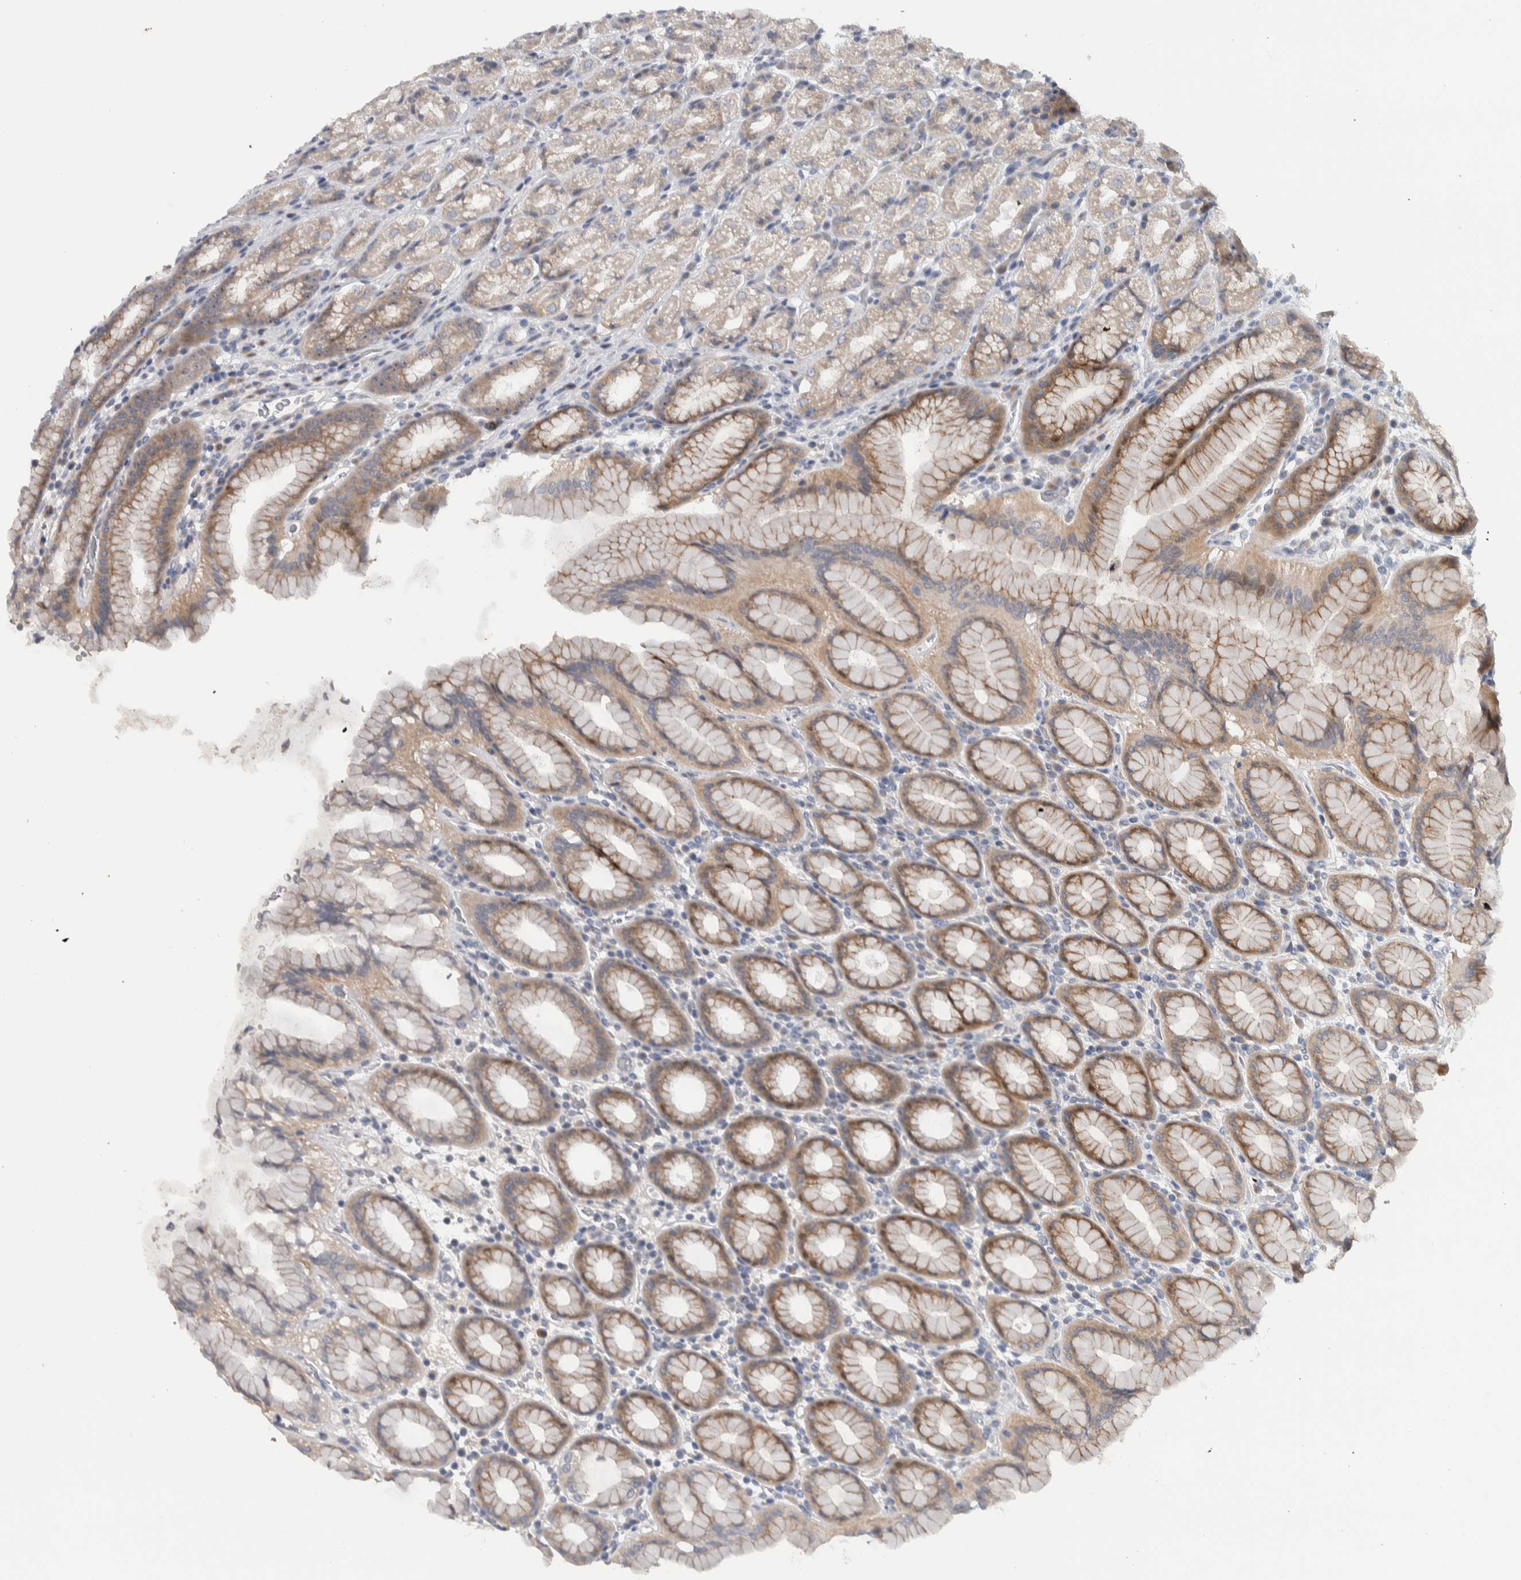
{"staining": {"intensity": "moderate", "quantity": "25%-75%", "location": "cytoplasmic/membranous"}, "tissue": "stomach", "cell_type": "Glandular cells", "image_type": "normal", "snomed": [{"axis": "morphology", "description": "Normal tissue, NOS"}, {"axis": "topography", "description": "Stomach, upper"}], "caption": "This micrograph reveals IHC staining of normal stomach, with medium moderate cytoplasmic/membranous positivity in about 25%-75% of glandular cells.", "gene": "PRRG4", "patient": {"sex": "male", "age": 68}}